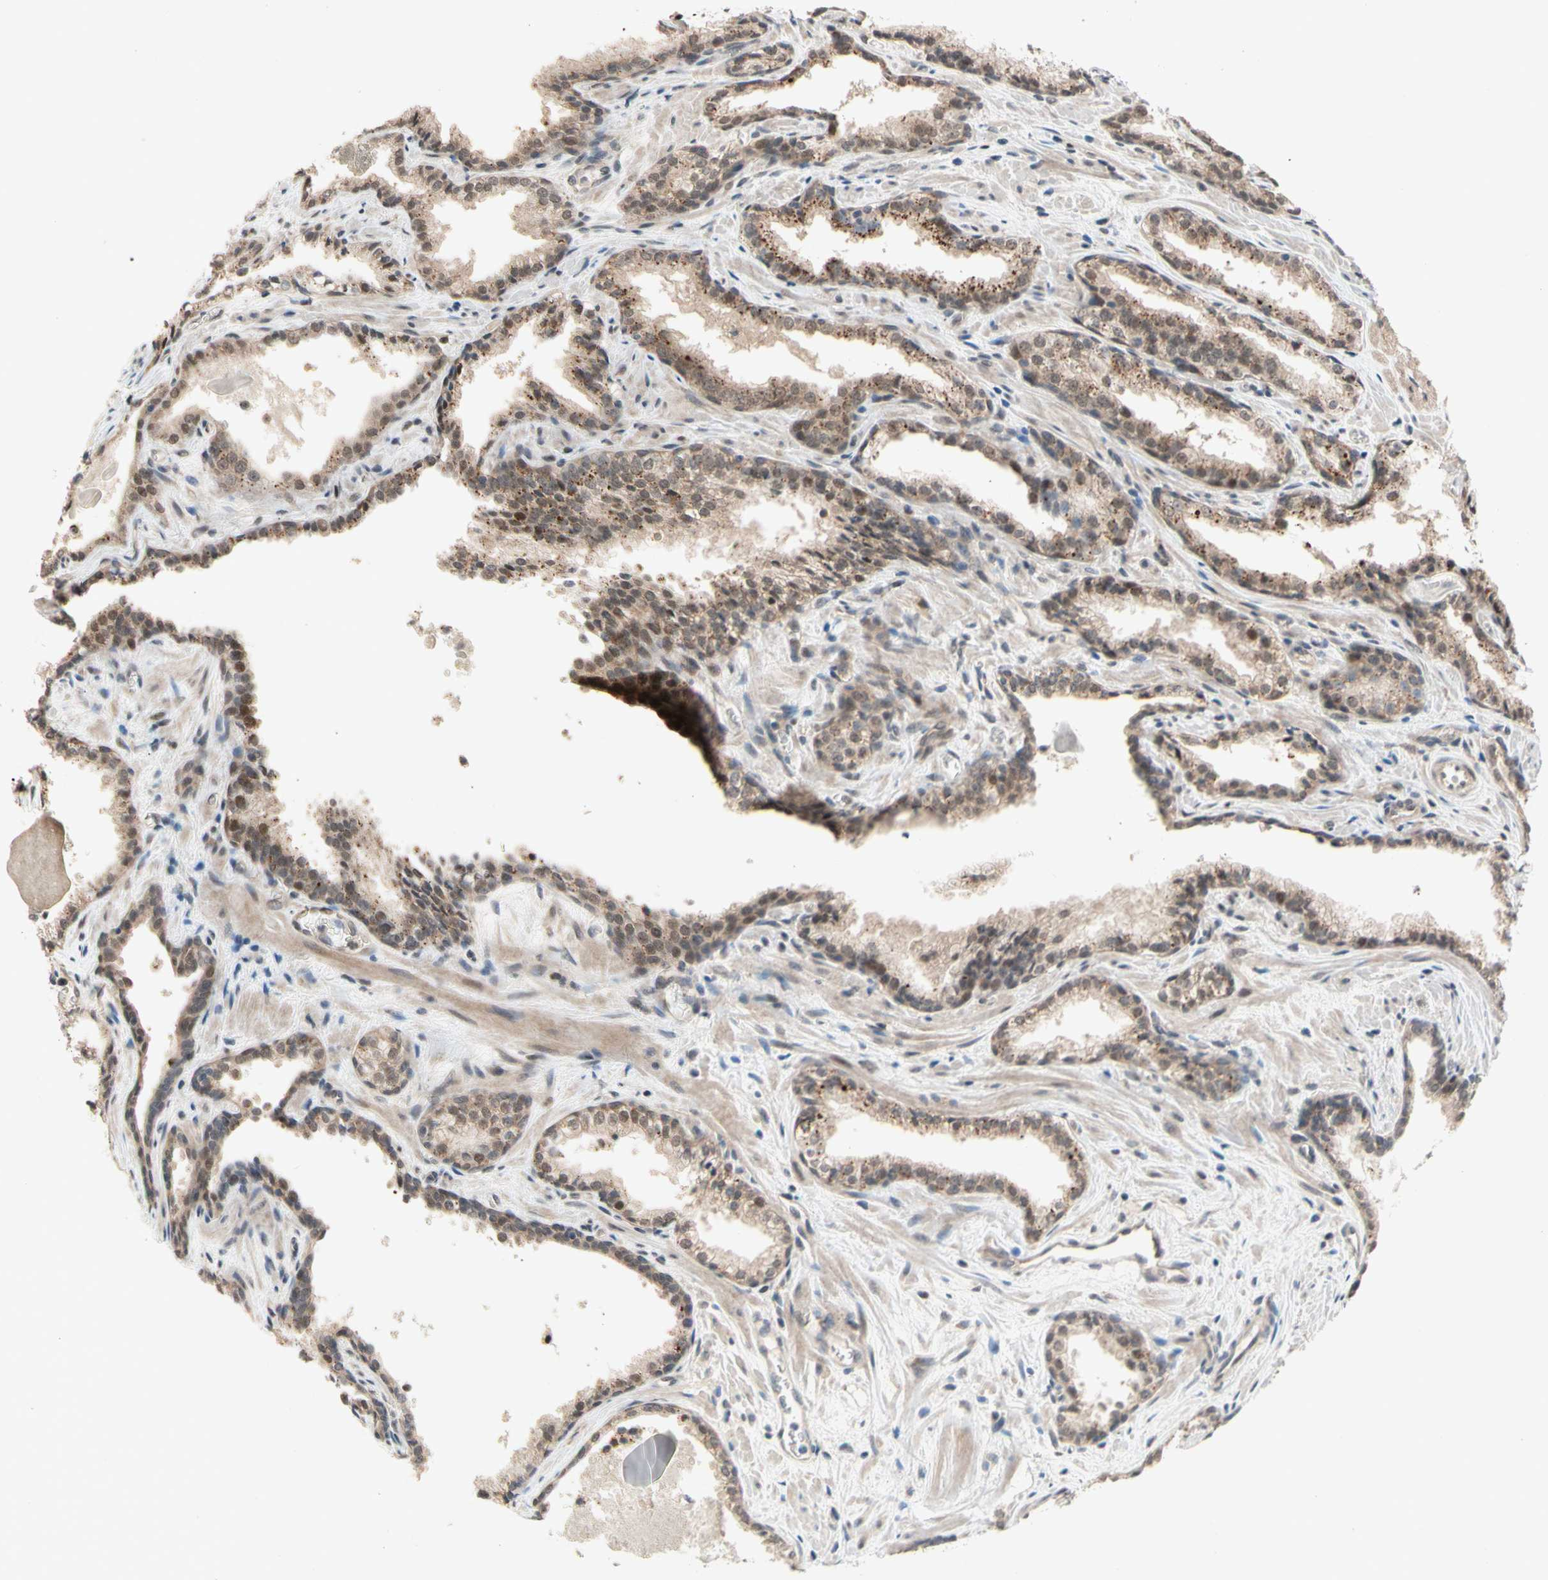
{"staining": {"intensity": "weak", "quantity": ">75%", "location": "cytoplasmic/membranous"}, "tissue": "prostate cancer", "cell_type": "Tumor cells", "image_type": "cancer", "snomed": [{"axis": "morphology", "description": "Adenocarcinoma, Low grade"}, {"axis": "topography", "description": "Prostate"}], "caption": "Protein expression analysis of prostate cancer reveals weak cytoplasmic/membranous expression in approximately >75% of tumor cells.", "gene": "NGEF", "patient": {"sex": "male", "age": 60}}